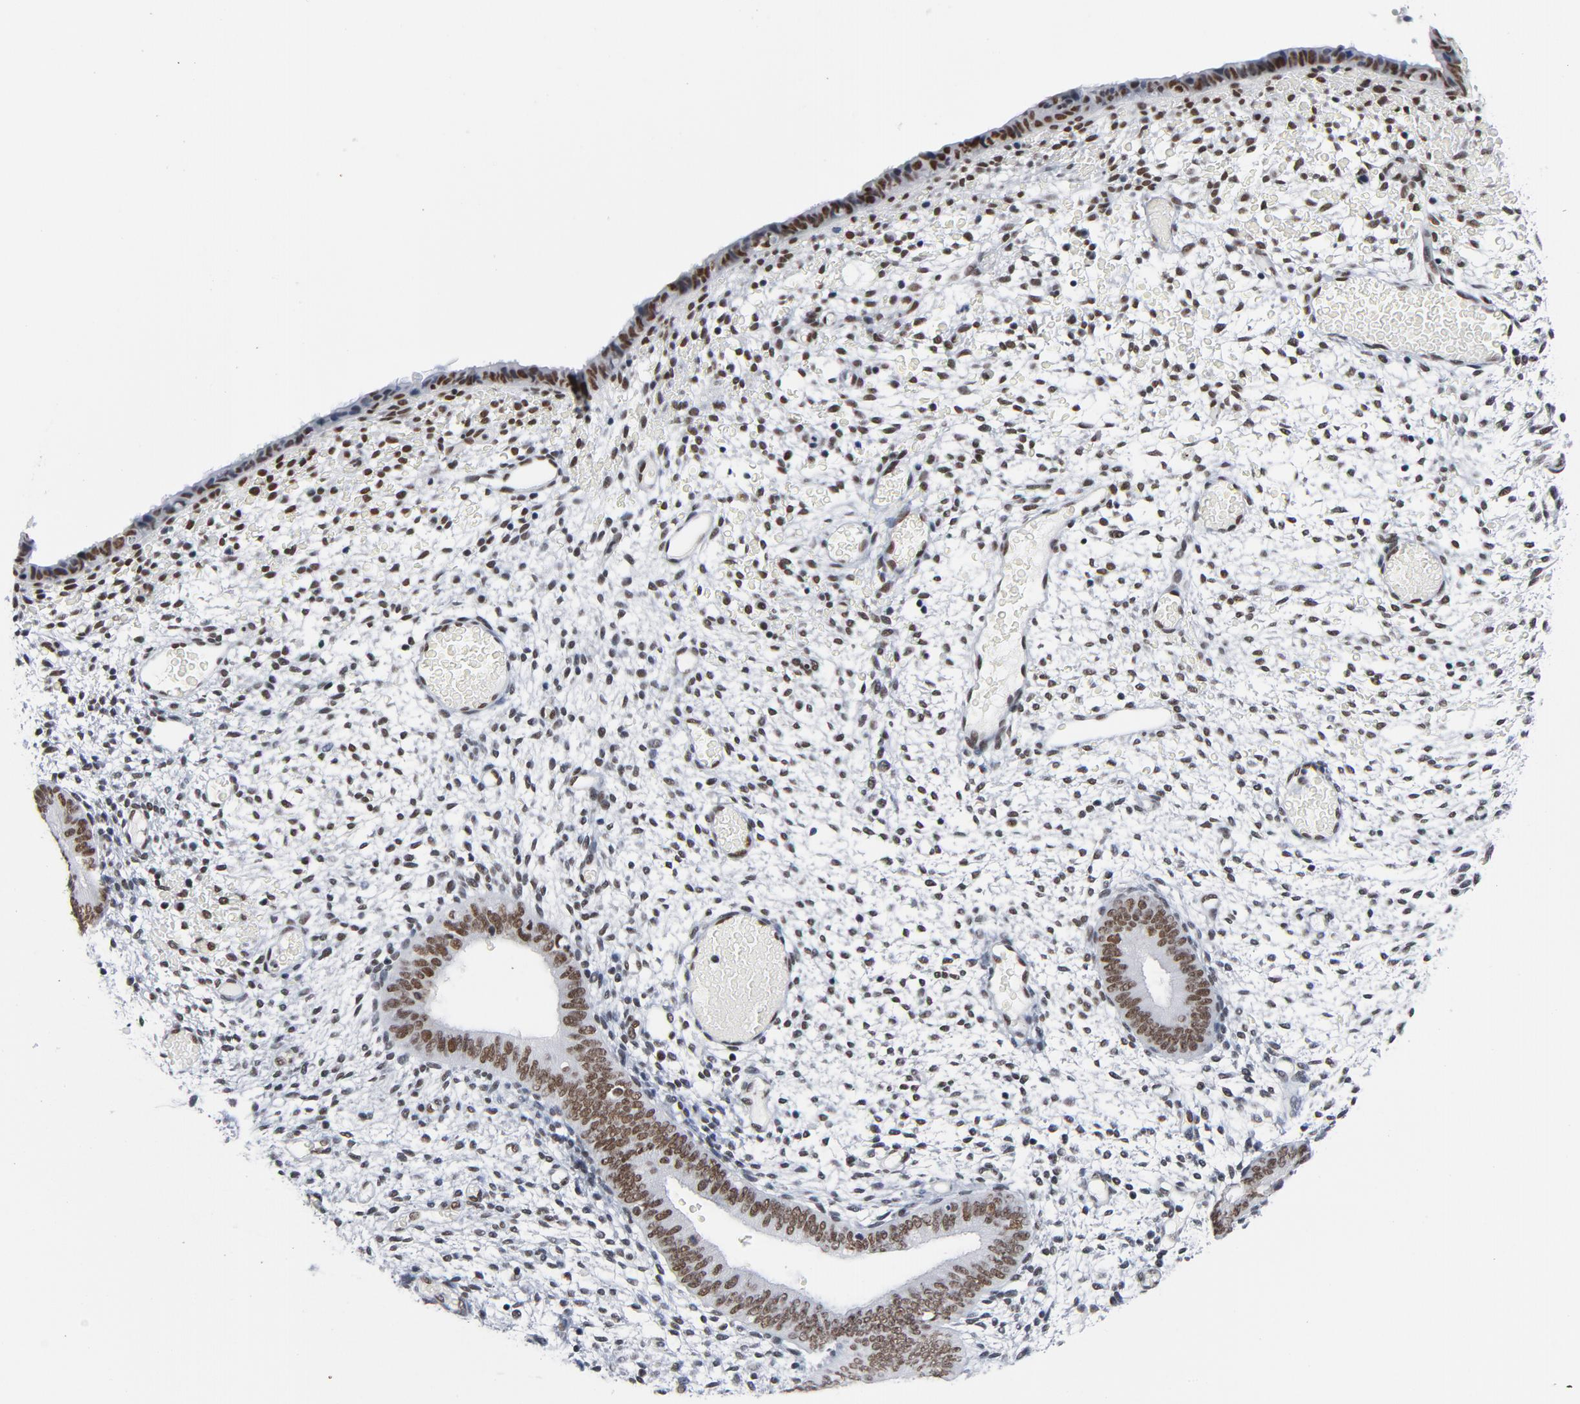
{"staining": {"intensity": "moderate", "quantity": ">75%", "location": "nuclear"}, "tissue": "endometrium", "cell_type": "Cells in endometrial stroma", "image_type": "normal", "snomed": [{"axis": "morphology", "description": "Normal tissue, NOS"}, {"axis": "topography", "description": "Endometrium"}], "caption": "Immunohistochemistry micrograph of unremarkable endometrium: human endometrium stained using immunohistochemistry reveals medium levels of moderate protein expression localized specifically in the nuclear of cells in endometrial stroma, appearing as a nuclear brown color.", "gene": "CSTF2", "patient": {"sex": "female", "age": 42}}